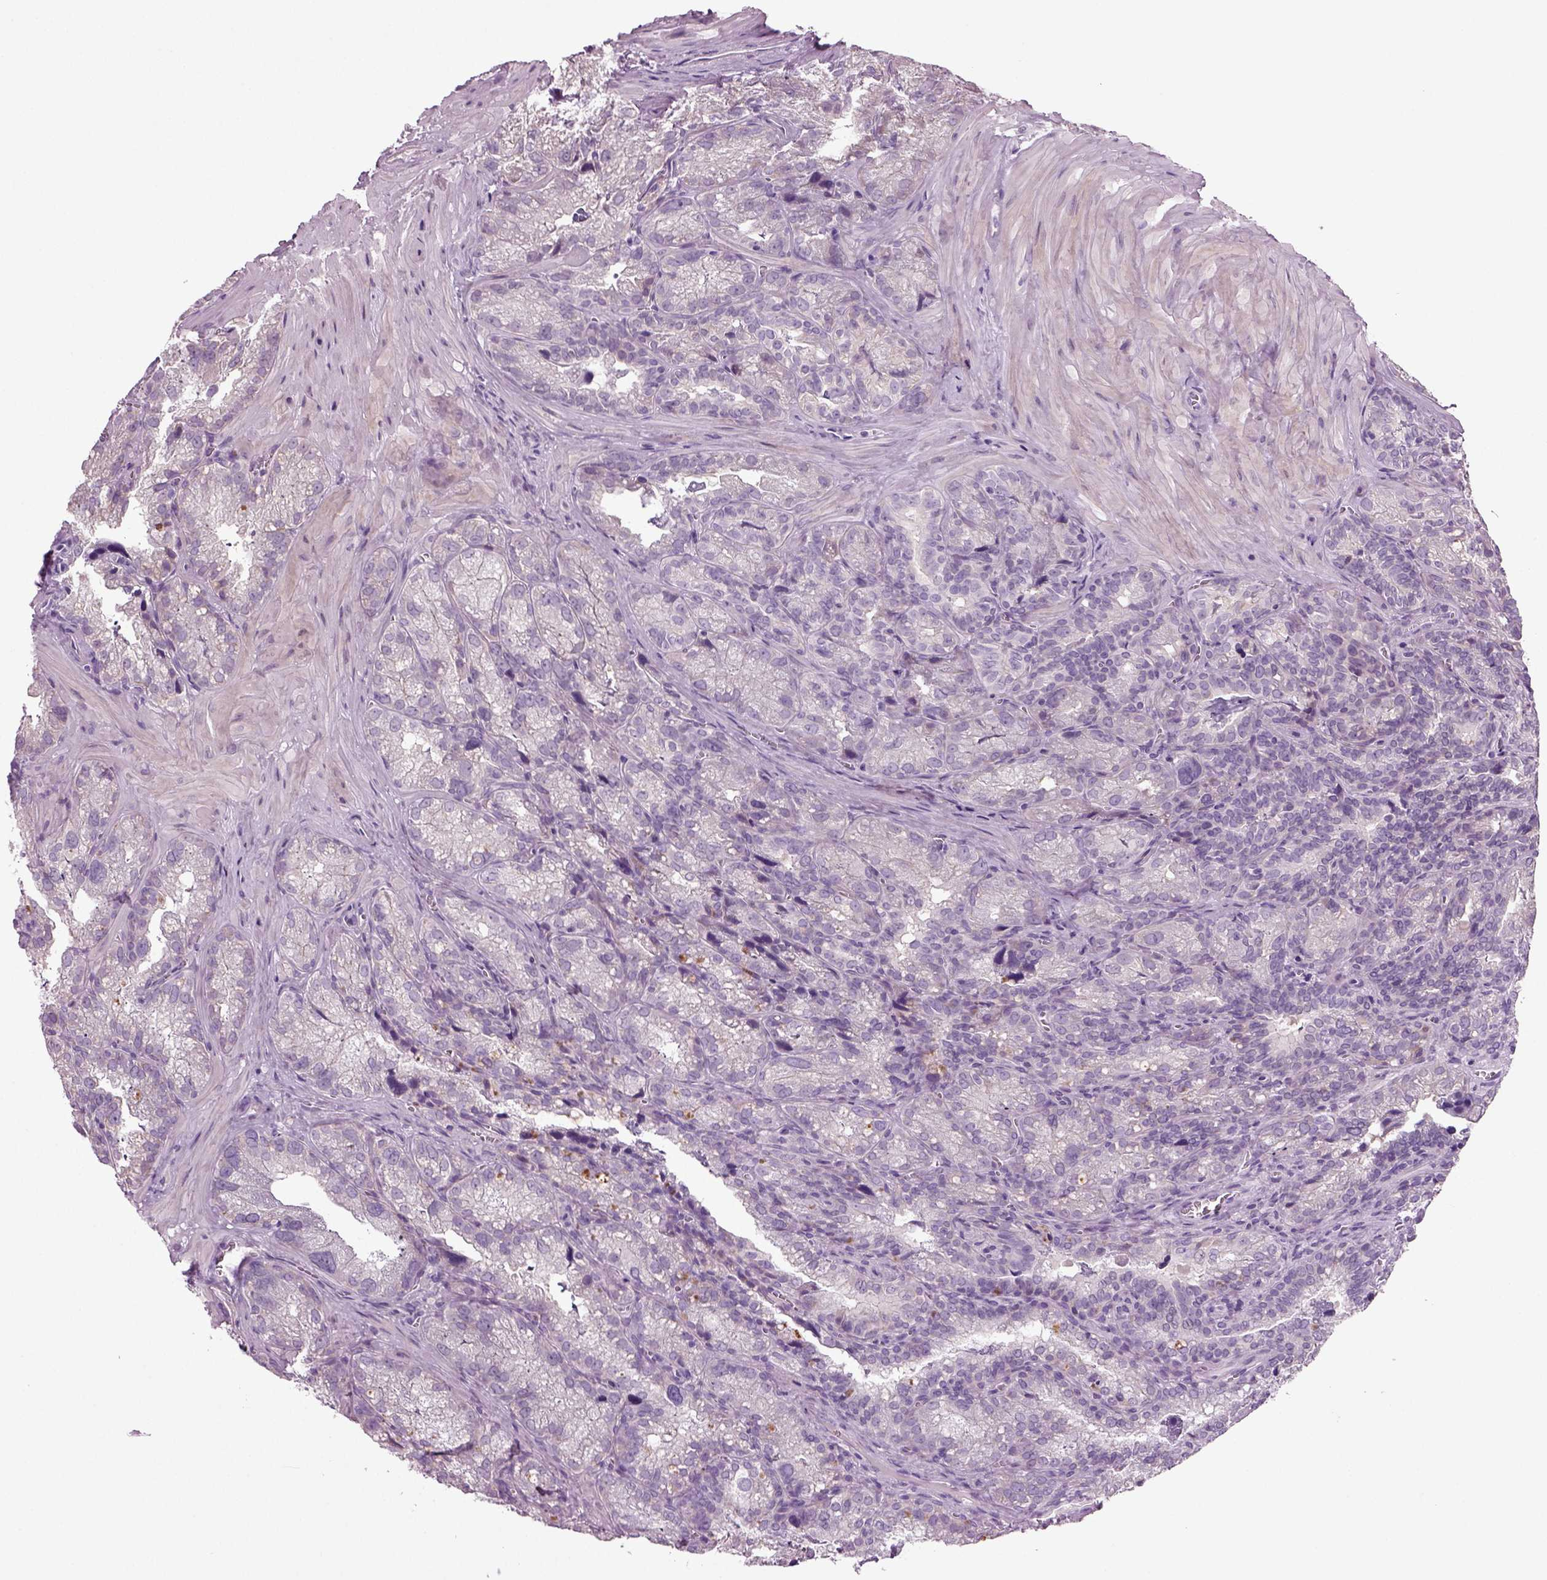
{"staining": {"intensity": "negative", "quantity": "none", "location": "none"}, "tissue": "seminal vesicle", "cell_type": "Glandular cells", "image_type": "normal", "snomed": [{"axis": "morphology", "description": "Normal tissue, NOS"}, {"axis": "topography", "description": "Seminal veicle"}], "caption": "High power microscopy histopathology image of an IHC image of benign seminal vesicle, revealing no significant expression in glandular cells. The staining is performed using DAB (3,3'-diaminobenzidine) brown chromogen with nuclei counter-stained in using hematoxylin.", "gene": "COL9A2", "patient": {"sex": "male", "age": 57}}